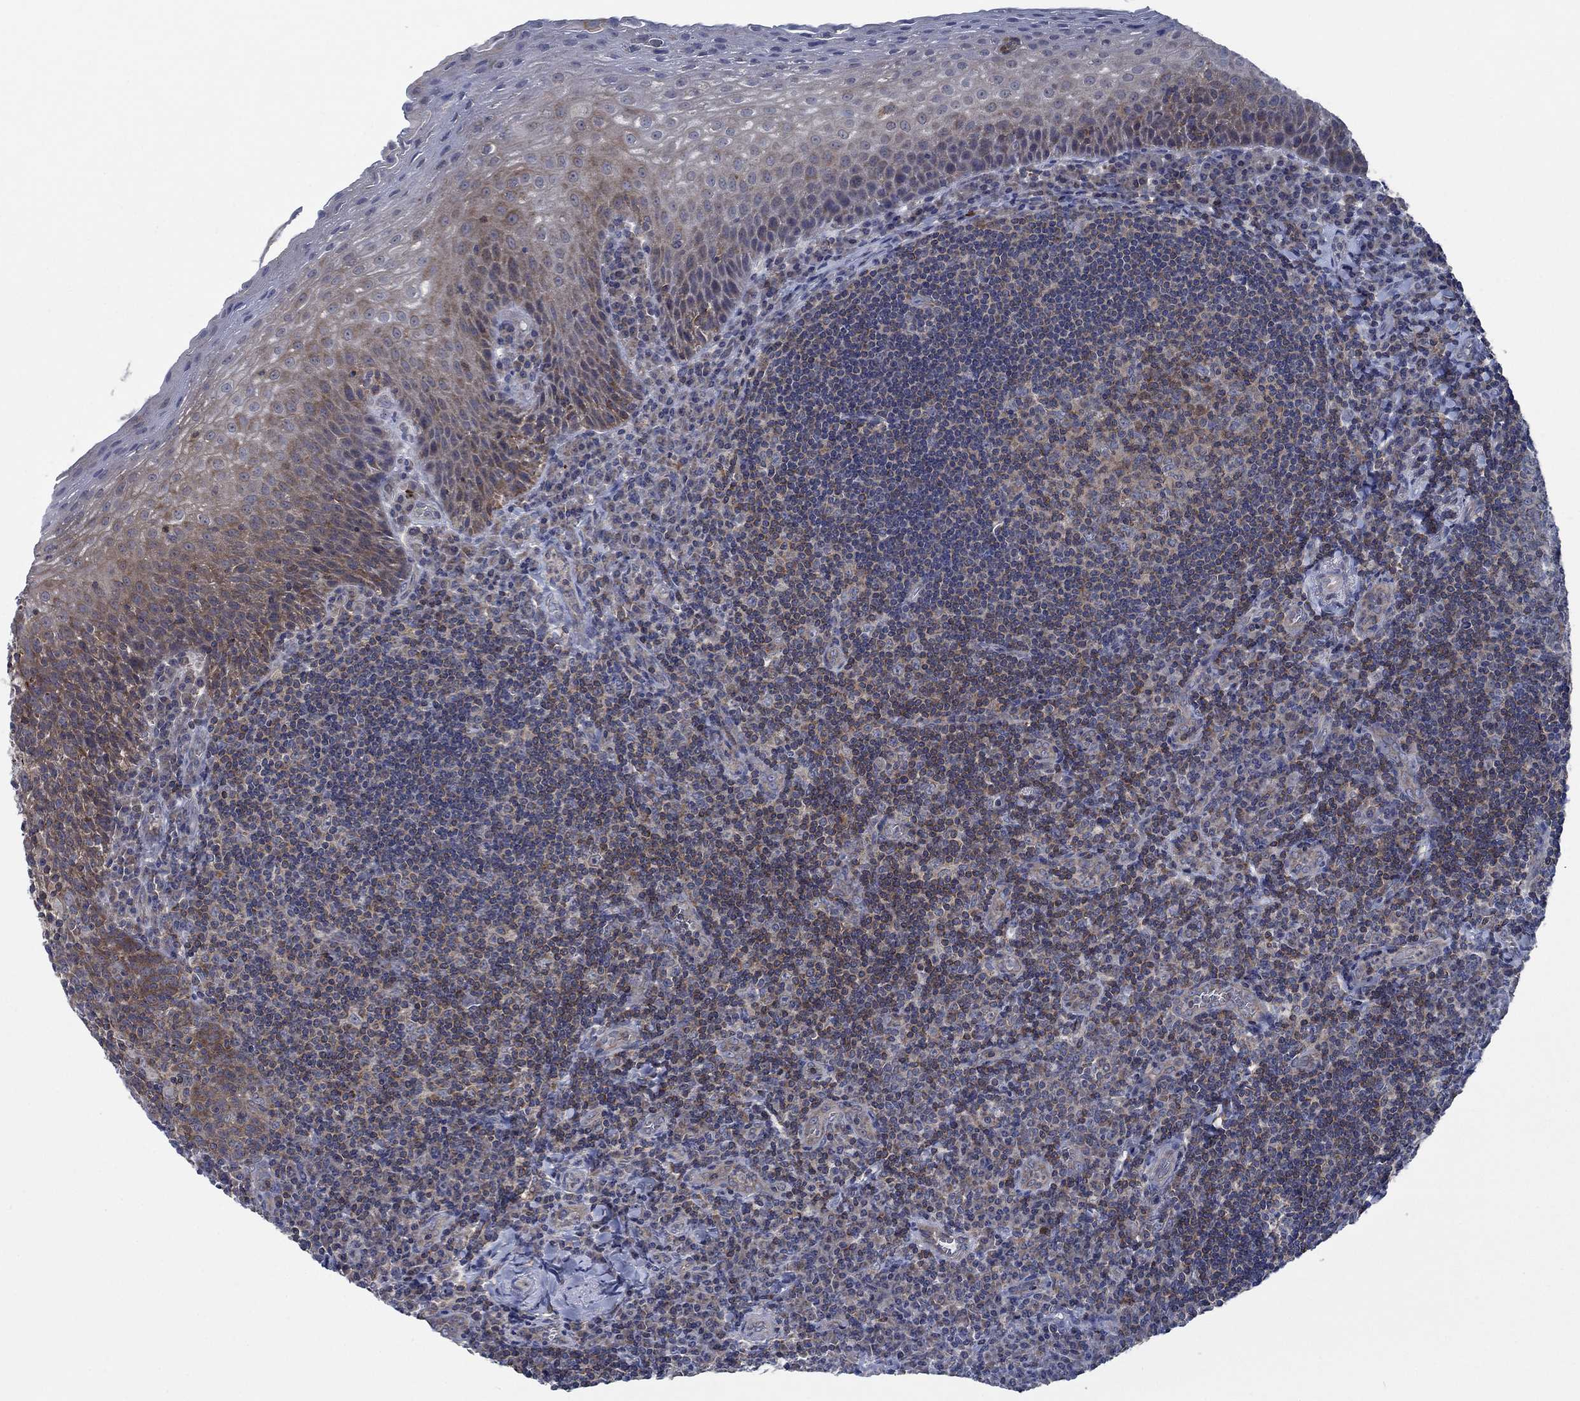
{"staining": {"intensity": "weak", "quantity": ">75%", "location": "cytoplasmic/membranous"}, "tissue": "tonsil", "cell_type": "Germinal center cells", "image_type": "normal", "snomed": [{"axis": "morphology", "description": "Normal tissue, NOS"}, {"axis": "morphology", "description": "Inflammation, NOS"}, {"axis": "topography", "description": "Tonsil"}], "caption": "Tonsil stained with a brown dye exhibits weak cytoplasmic/membranous positive expression in approximately >75% of germinal center cells.", "gene": "STXBP6", "patient": {"sex": "female", "age": 31}}